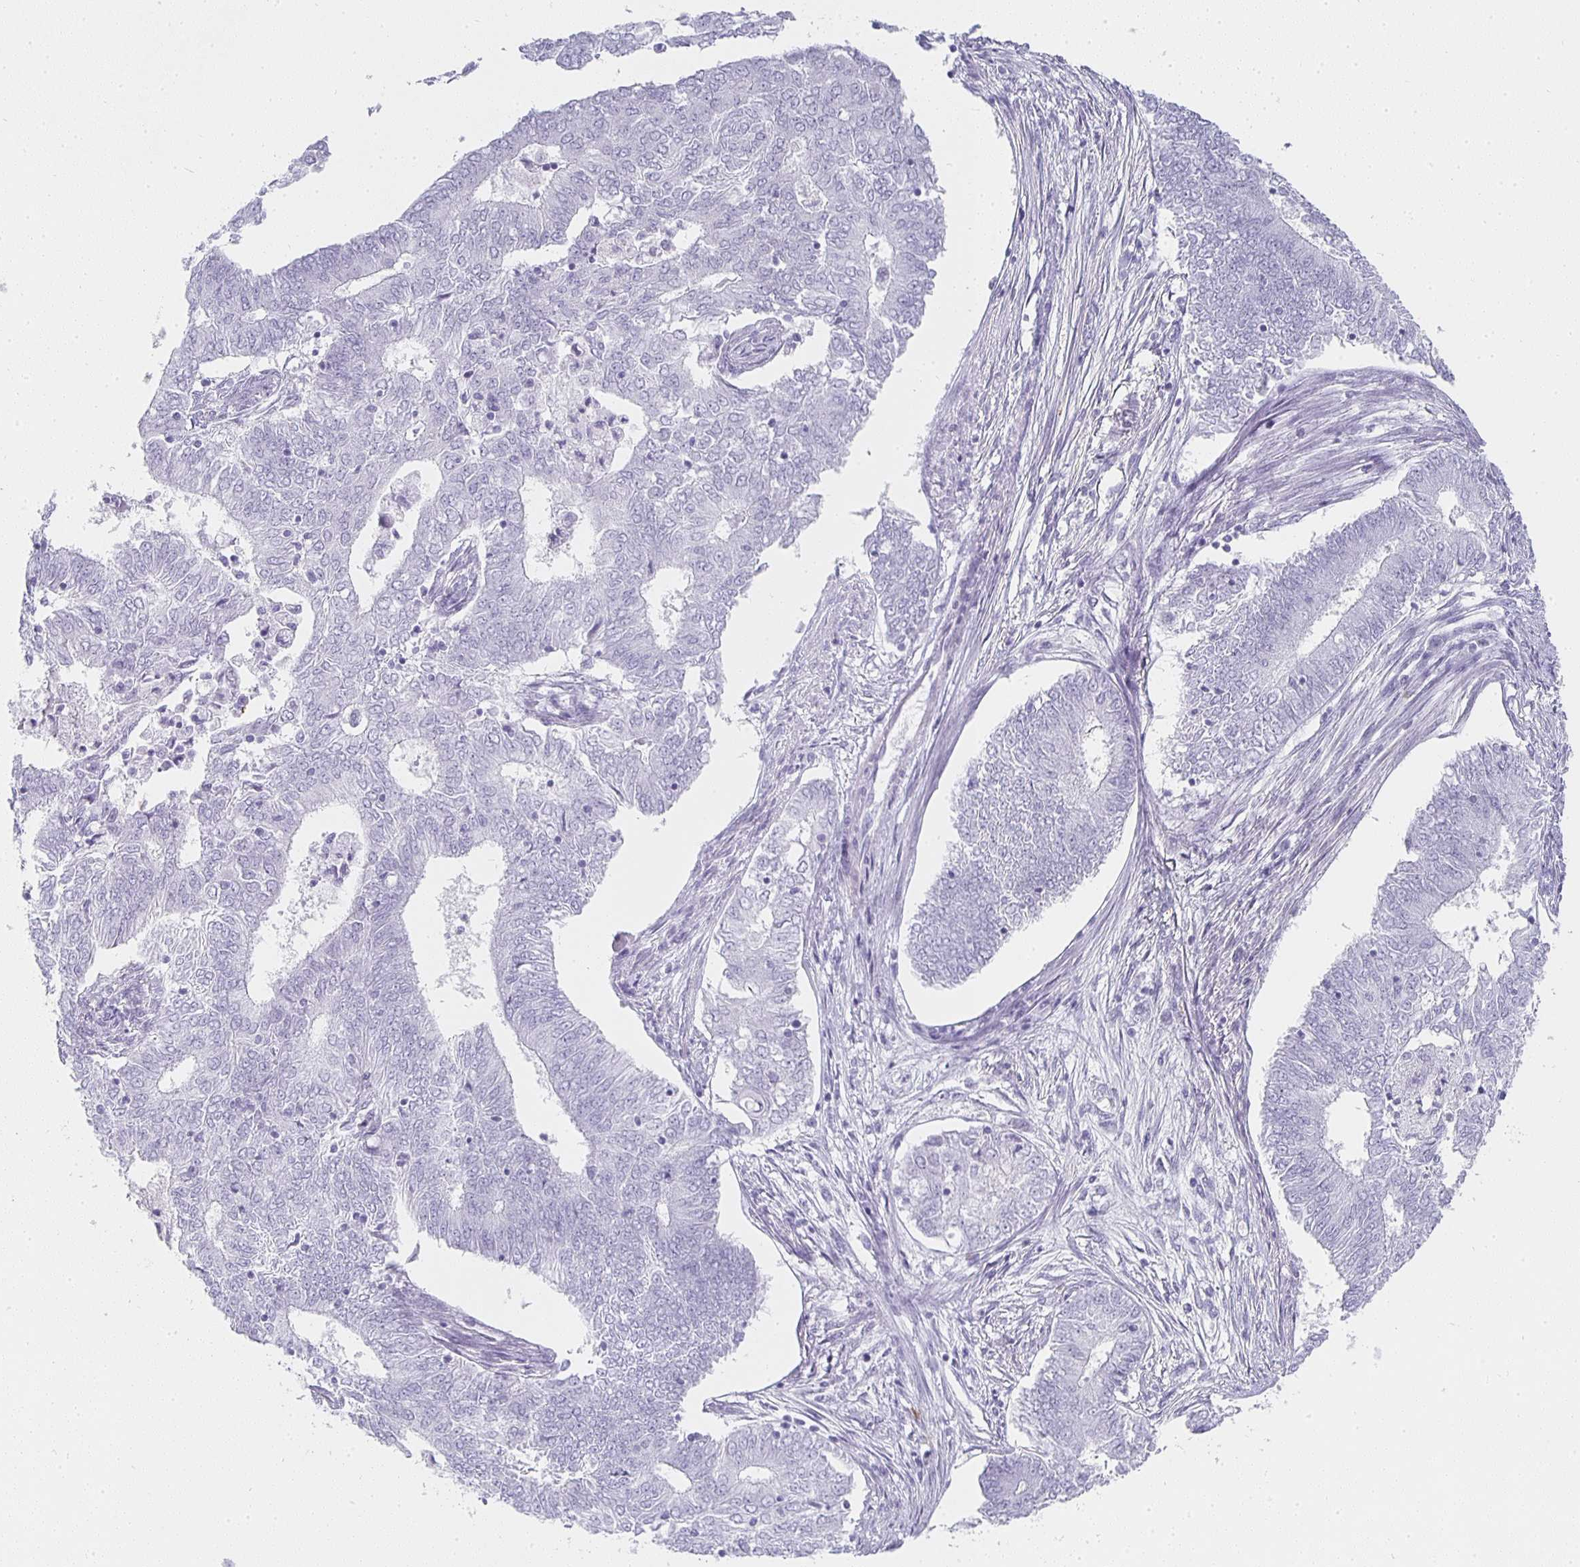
{"staining": {"intensity": "negative", "quantity": "none", "location": "none"}, "tissue": "endometrial cancer", "cell_type": "Tumor cells", "image_type": "cancer", "snomed": [{"axis": "morphology", "description": "Adenocarcinoma, NOS"}, {"axis": "topography", "description": "Endometrium"}], "caption": "A high-resolution micrograph shows IHC staining of endometrial adenocarcinoma, which exhibits no significant staining in tumor cells. (Stains: DAB (3,3'-diaminobenzidine) IHC with hematoxylin counter stain, Microscopy: brightfield microscopy at high magnification).", "gene": "TPSD1", "patient": {"sex": "female", "age": 62}}